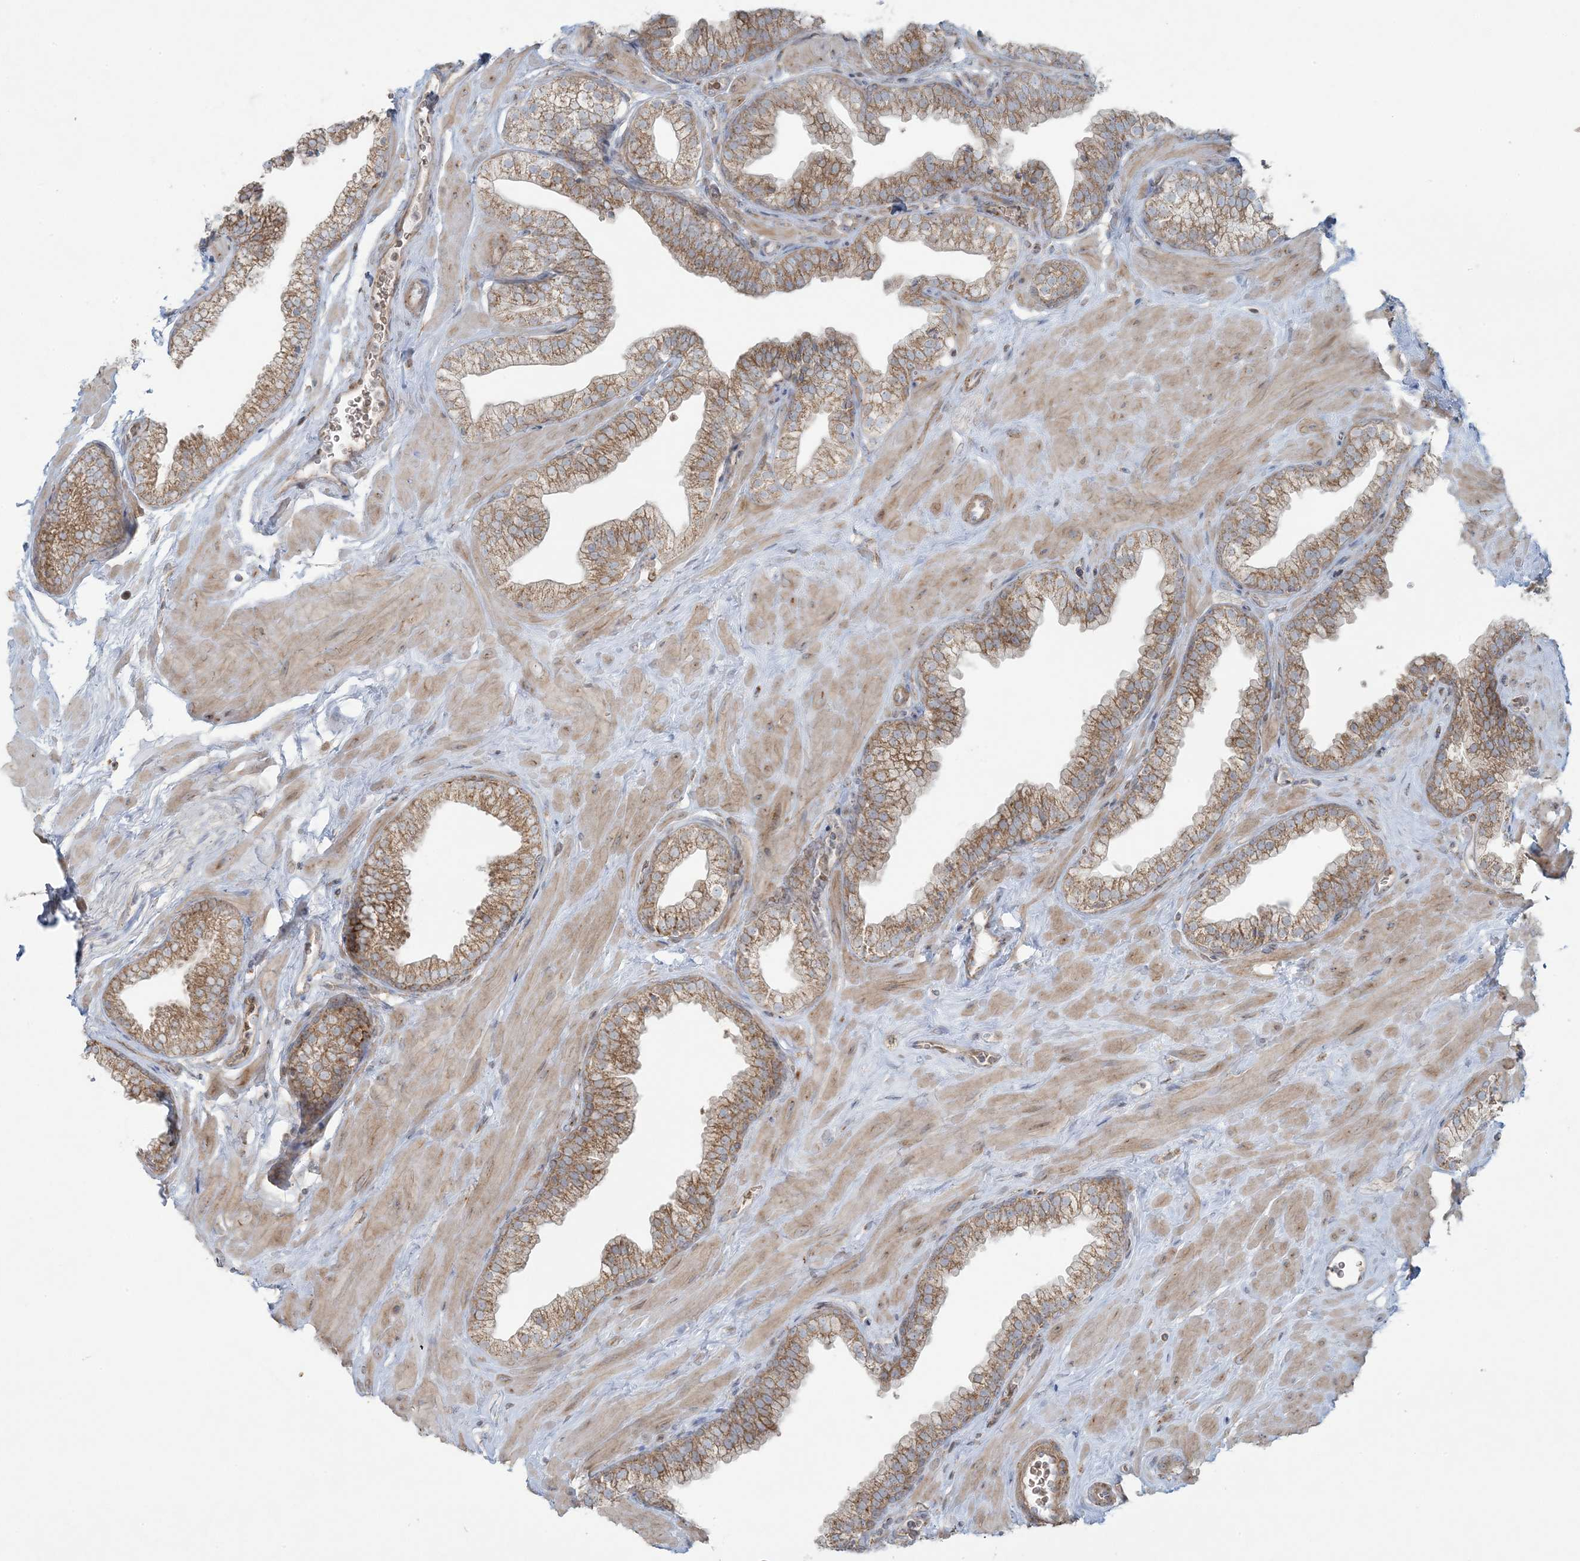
{"staining": {"intensity": "moderate", "quantity": ">75%", "location": "cytoplasmic/membranous"}, "tissue": "prostate", "cell_type": "Glandular cells", "image_type": "normal", "snomed": [{"axis": "morphology", "description": "Normal tissue, NOS"}, {"axis": "morphology", "description": "Urothelial carcinoma, Low grade"}, {"axis": "topography", "description": "Urinary bladder"}, {"axis": "topography", "description": "Prostate"}], "caption": "About >75% of glandular cells in unremarkable prostate demonstrate moderate cytoplasmic/membranous protein expression as visualized by brown immunohistochemical staining.", "gene": "PIK3R4", "patient": {"sex": "male", "age": 60}}